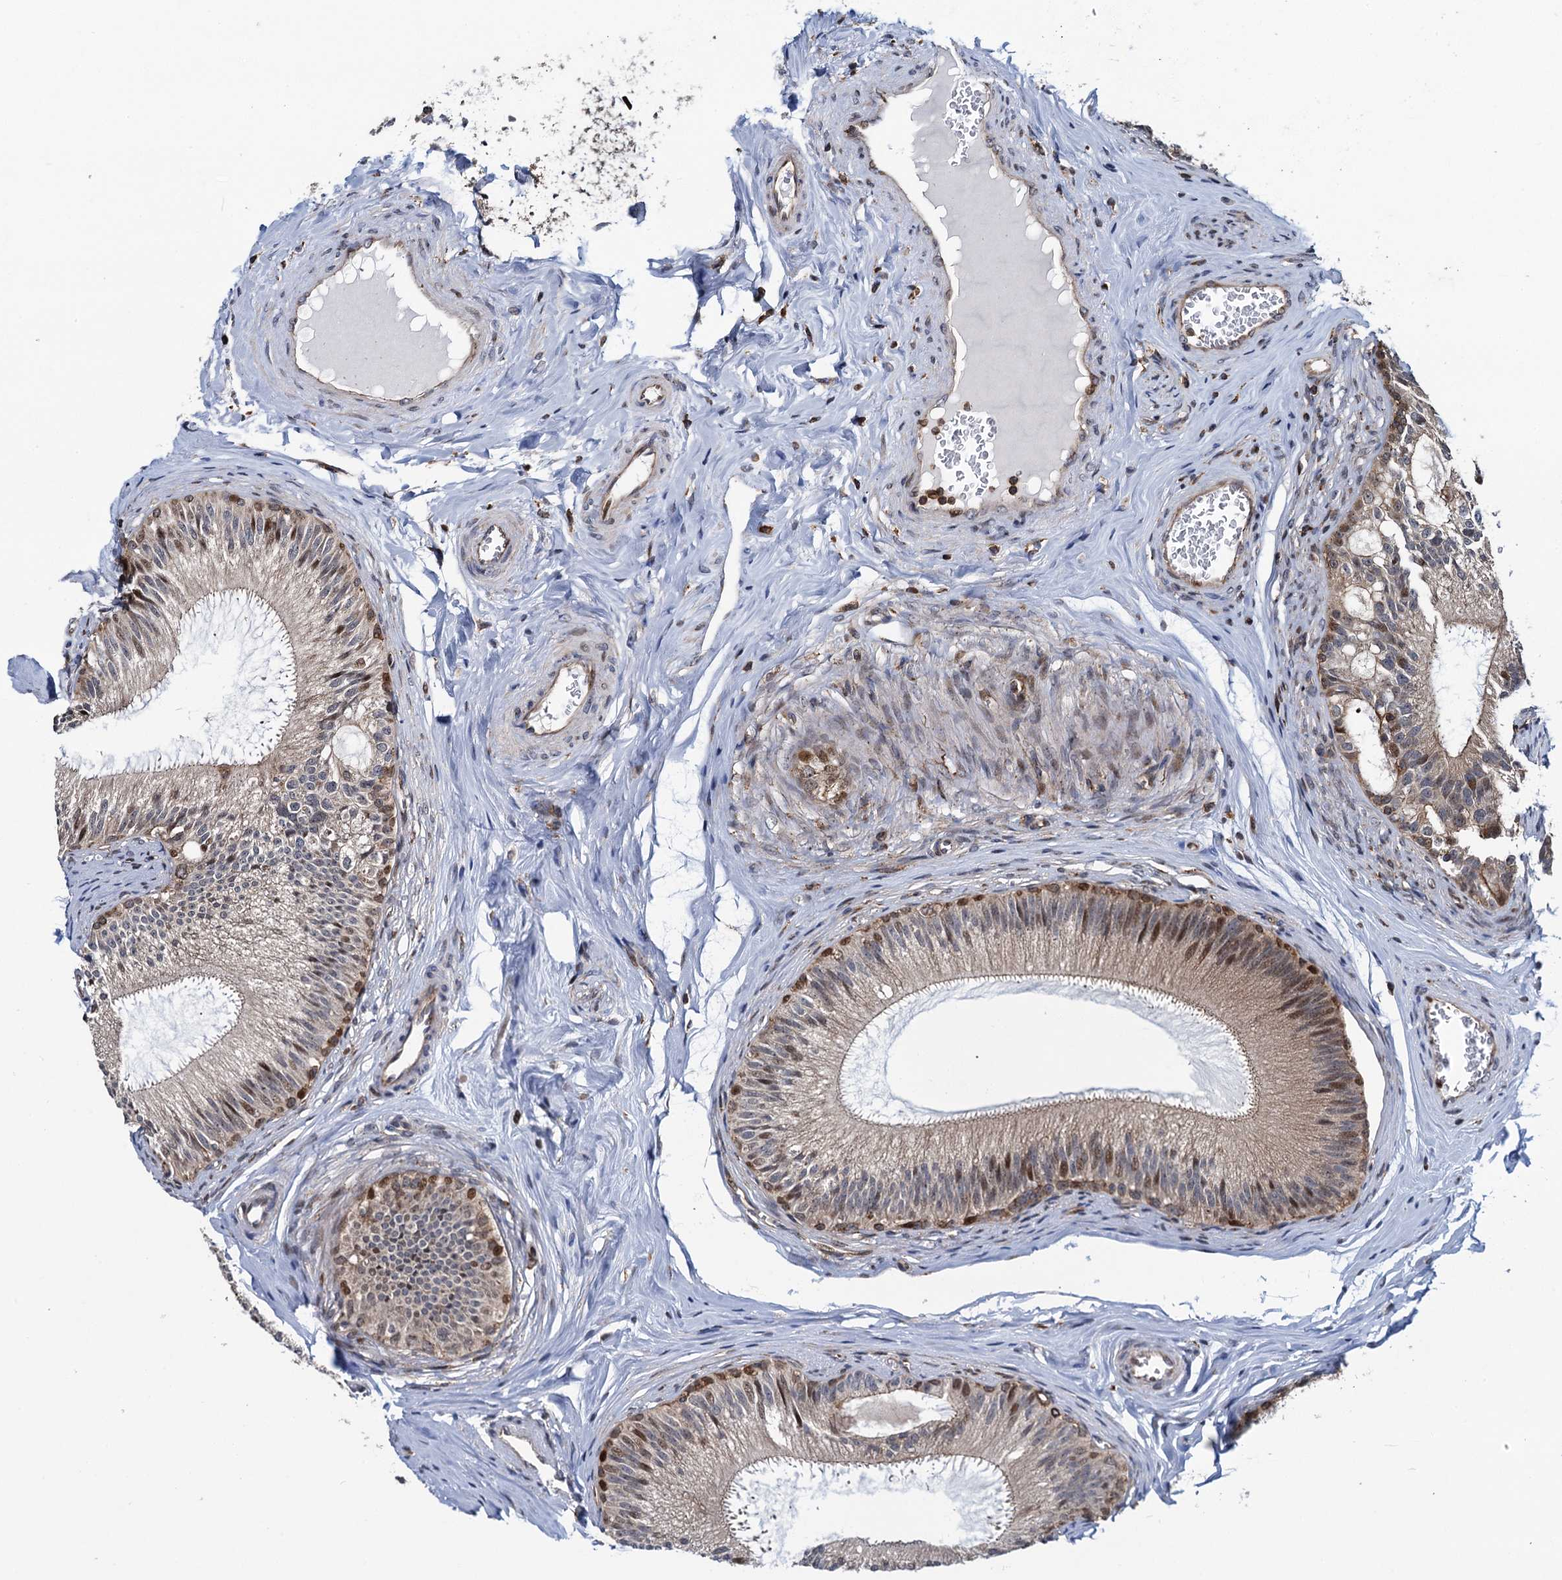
{"staining": {"intensity": "moderate", "quantity": "<25%", "location": "cytoplasmic/membranous"}, "tissue": "epididymis", "cell_type": "Glandular cells", "image_type": "normal", "snomed": [{"axis": "morphology", "description": "Normal tissue, NOS"}, {"axis": "topography", "description": "Epididymis"}], "caption": "DAB immunohistochemical staining of normal epididymis shows moderate cytoplasmic/membranous protein expression in about <25% of glandular cells.", "gene": "CCDC102A", "patient": {"sex": "male", "age": 46}}